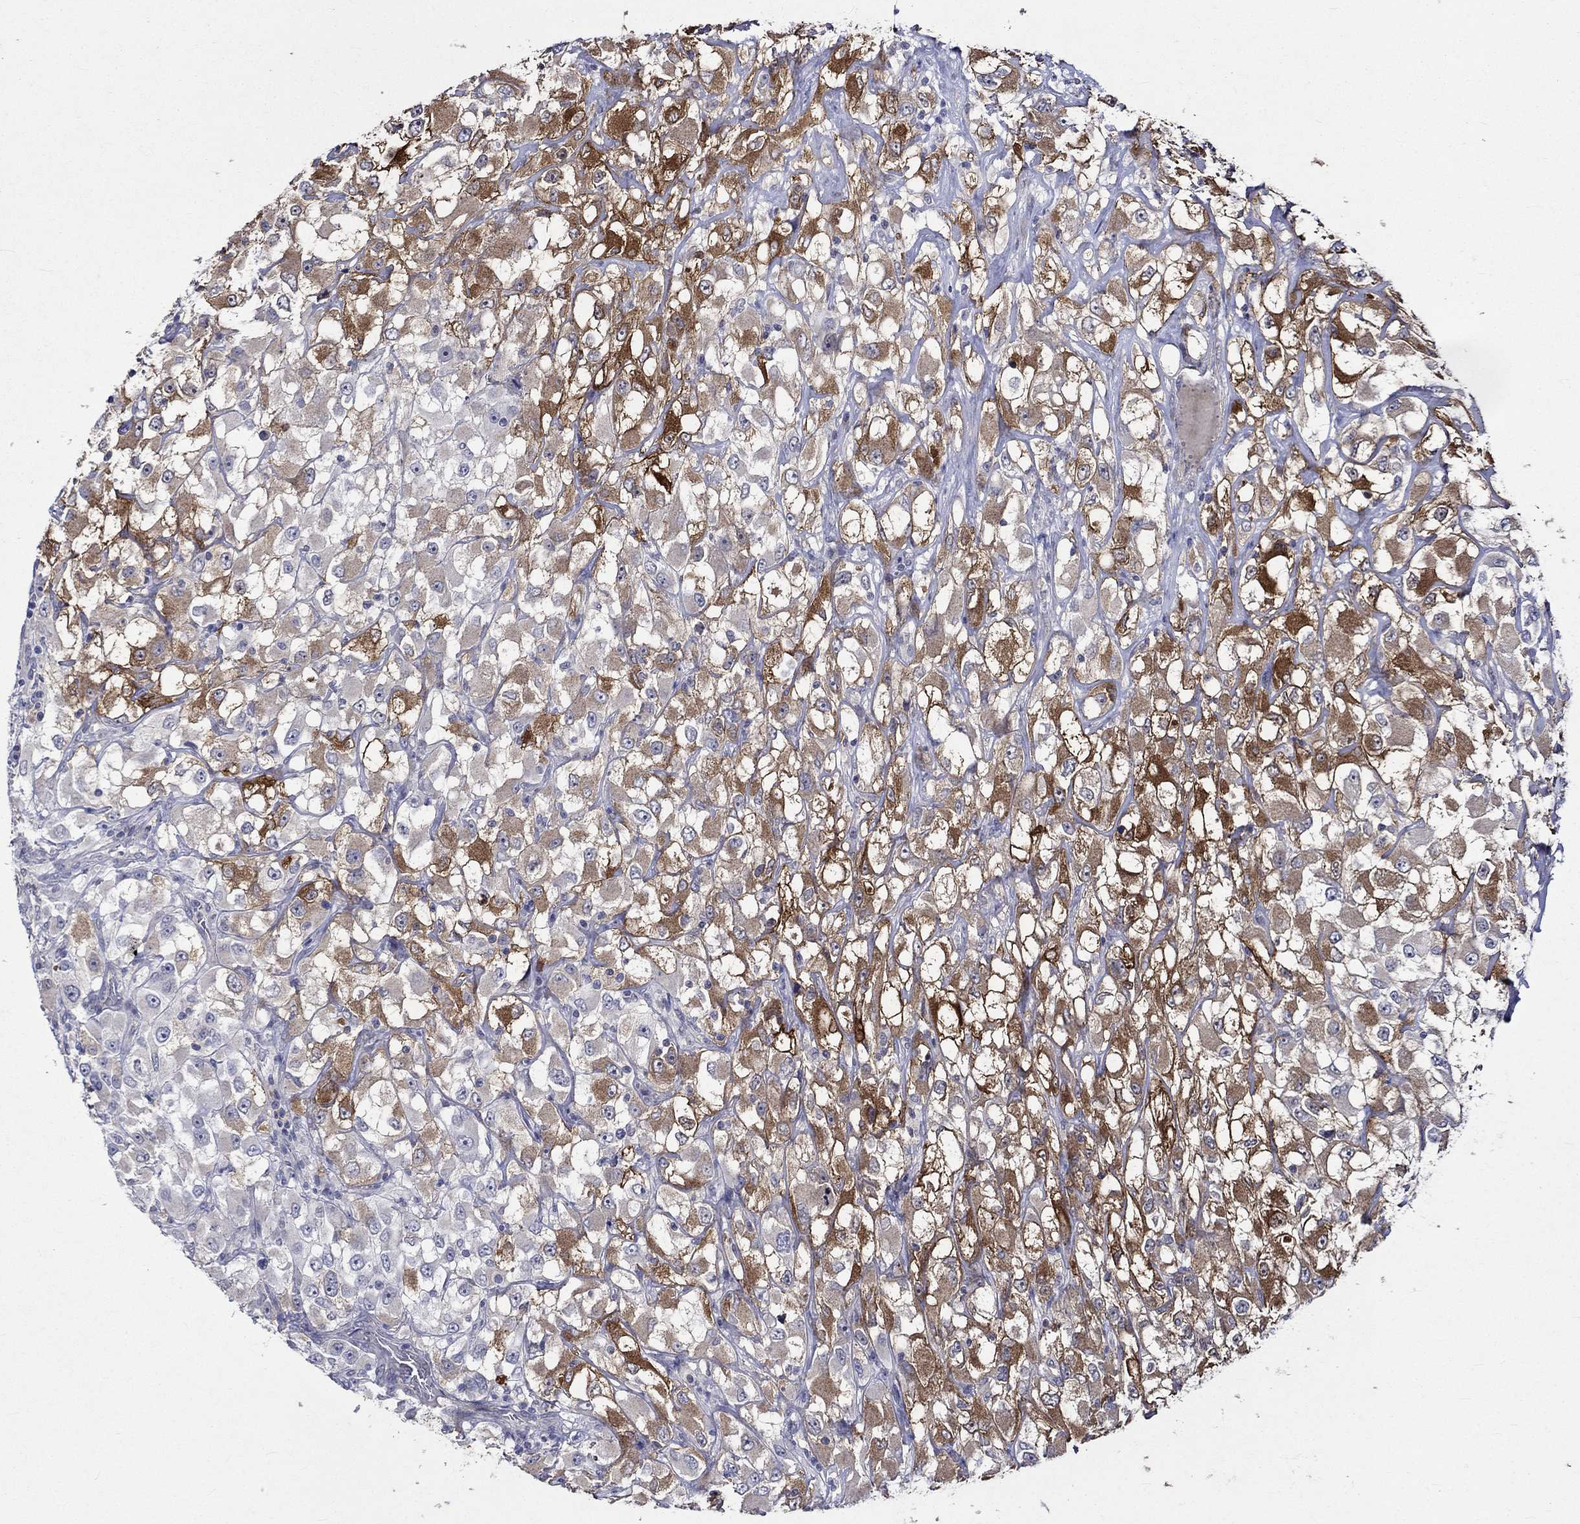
{"staining": {"intensity": "strong", "quantity": "25%-75%", "location": "cytoplasmic/membranous"}, "tissue": "renal cancer", "cell_type": "Tumor cells", "image_type": "cancer", "snomed": [{"axis": "morphology", "description": "Adenocarcinoma, NOS"}, {"axis": "topography", "description": "Kidney"}], "caption": "Renal adenocarcinoma tissue demonstrates strong cytoplasmic/membranous staining in approximately 25%-75% of tumor cells, visualized by immunohistochemistry.", "gene": "CRYAB", "patient": {"sex": "female", "age": 52}}